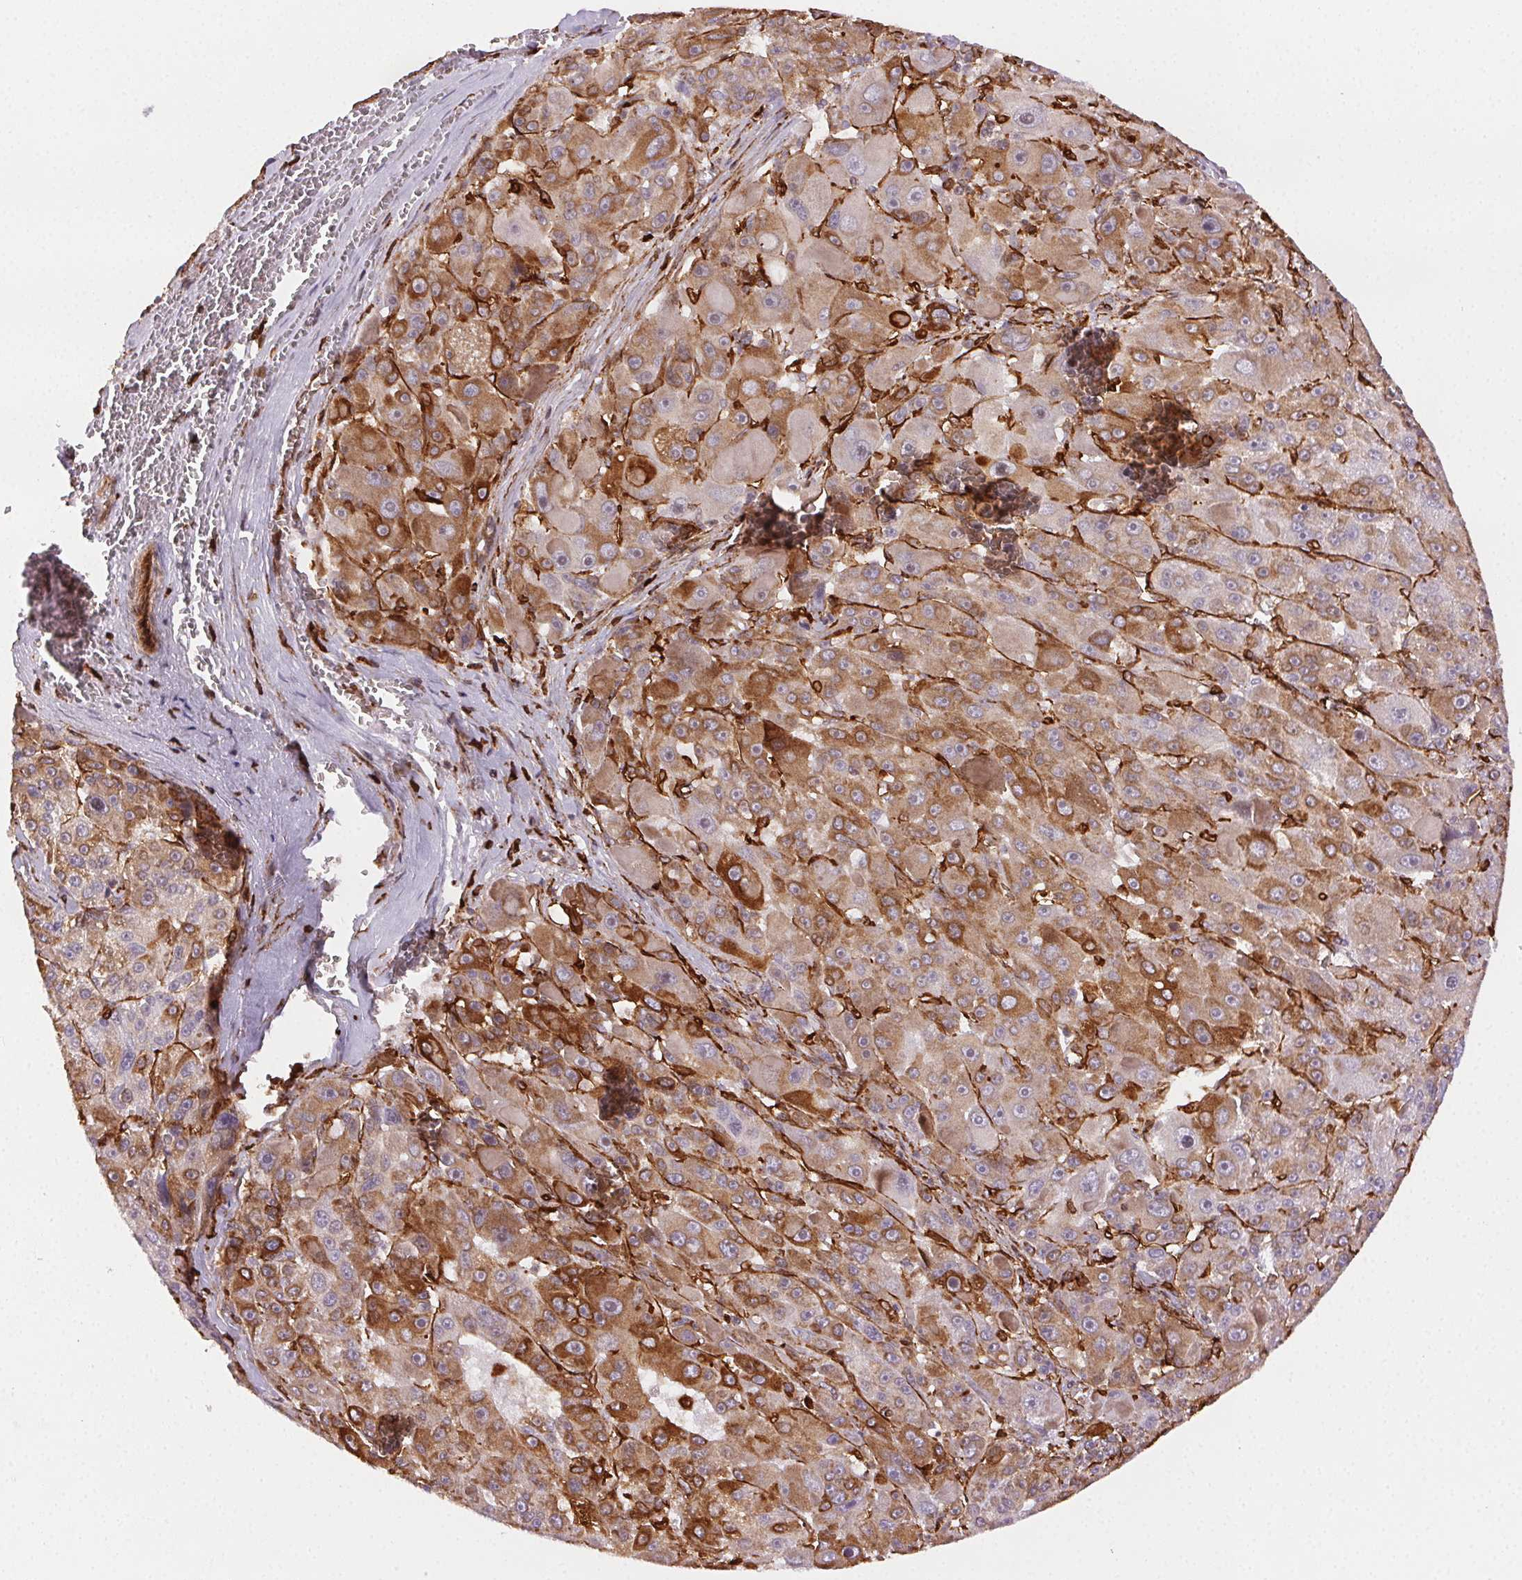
{"staining": {"intensity": "moderate", "quantity": "25%-75%", "location": "cytoplasmic/membranous"}, "tissue": "liver cancer", "cell_type": "Tumor cells", "image_type": "cancer", "snomed": [{"axis": "morphology", "description": "Carcinoma, Hepatocellular, NOS"}, {"axis": "topography", "description": "Liver"}], "caption": "Moderate cytoplasmic/membranous staining for a protein is present in approximately 25%-75% of tumor cells of liver cancer (hepatocellular carcinoma) using immunohistochemistry (IHC).", "gene": "RNASET2", "patient": {"sex": "male", "age": 76}}